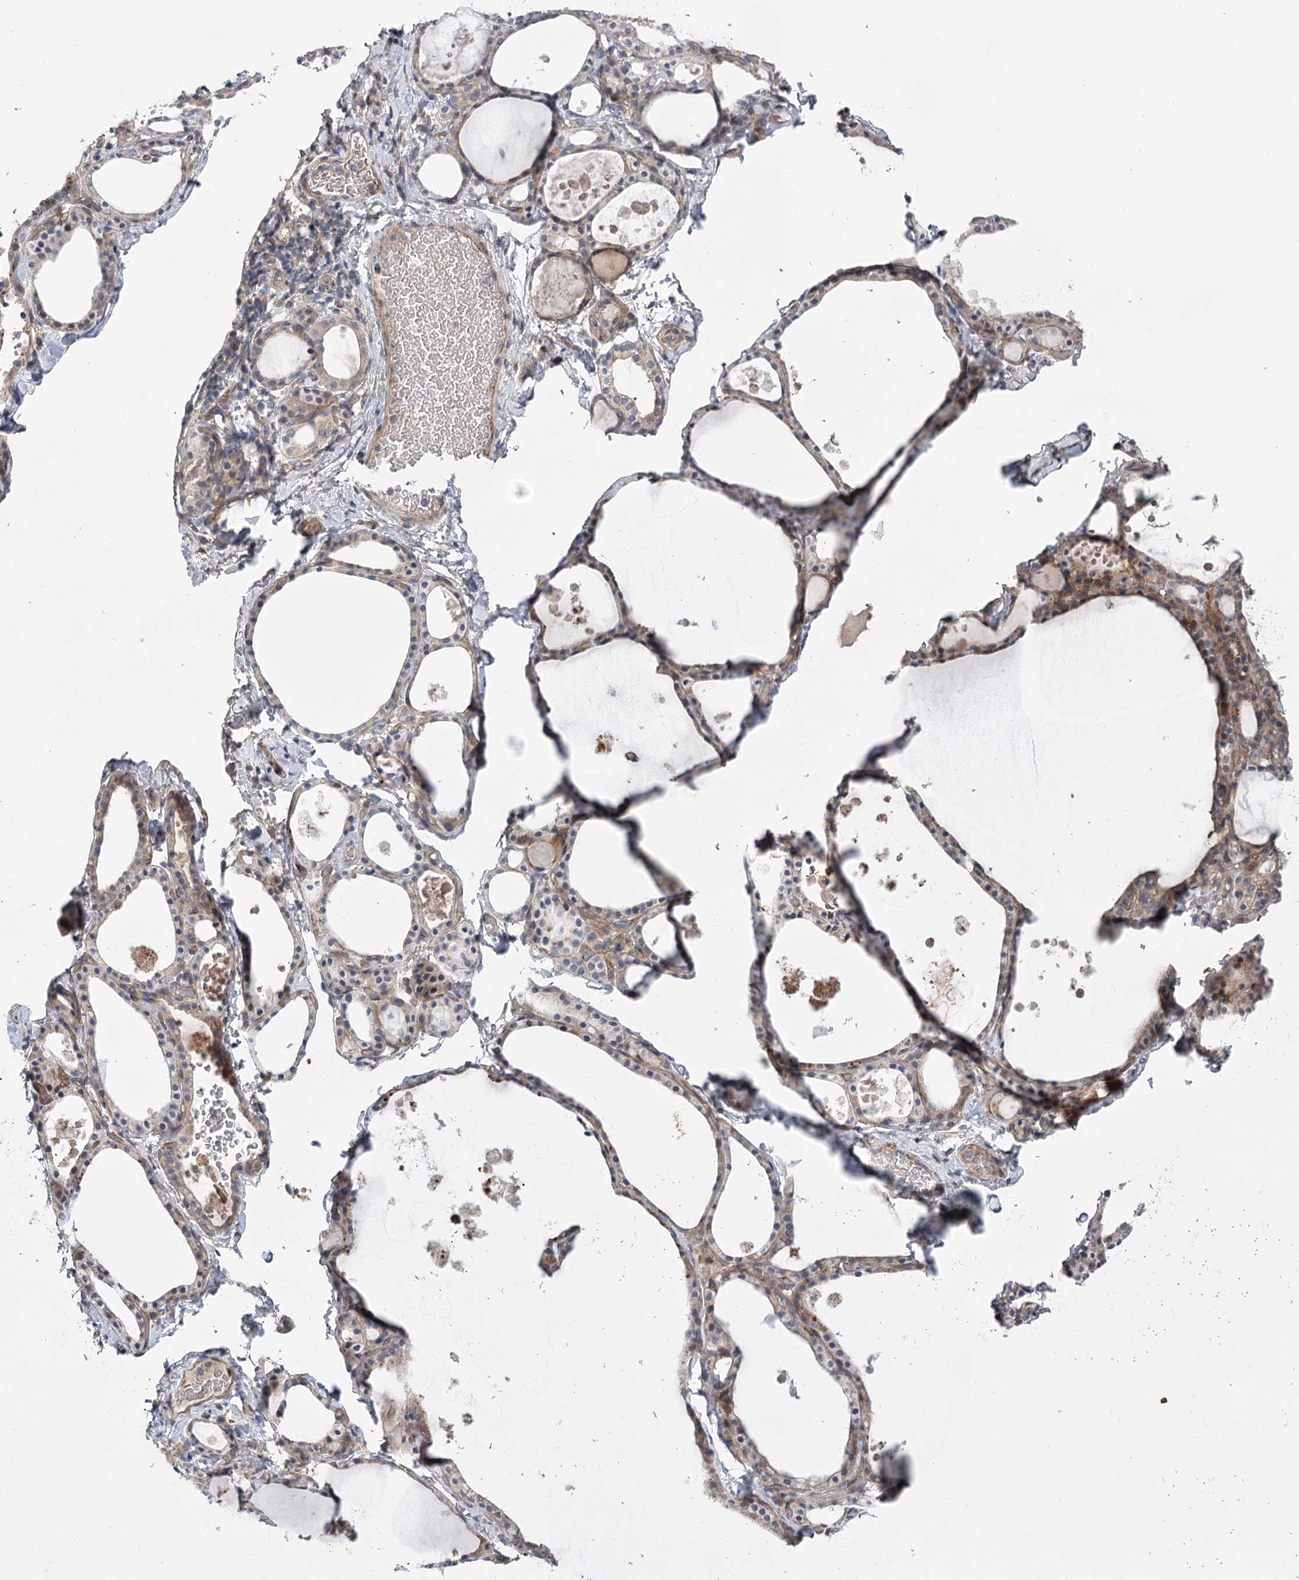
{"staining": {"intensity": "weak", "quantity": "25%-75%", "location": "cytoplasmic/membranous"}, "tissue": "thyroid gland", "cell_type": "Glandular cells", "image_type": "normal", "snomed": [{"axis": "morphology", "description": "Normal tissue, NOS"}, {"axis": "topography", "description": "Thyroid gland"}], "caption": "Immunohistochemistry staining of benign thyroid gland, which exhibits low levels of weak cytoplasmic/membranous expression in approximately 25%-75% of glandular cells indicating weak cytoplasmic/membranous protein positivity. The staining was performed using DAB (3,3'-diaminobenzidine) (brown) for protein detection and nuclei were counterstained in hematoxylin (blue).", "gene": "TRUB1", "patient": {"sex": "male", "age": 56}}